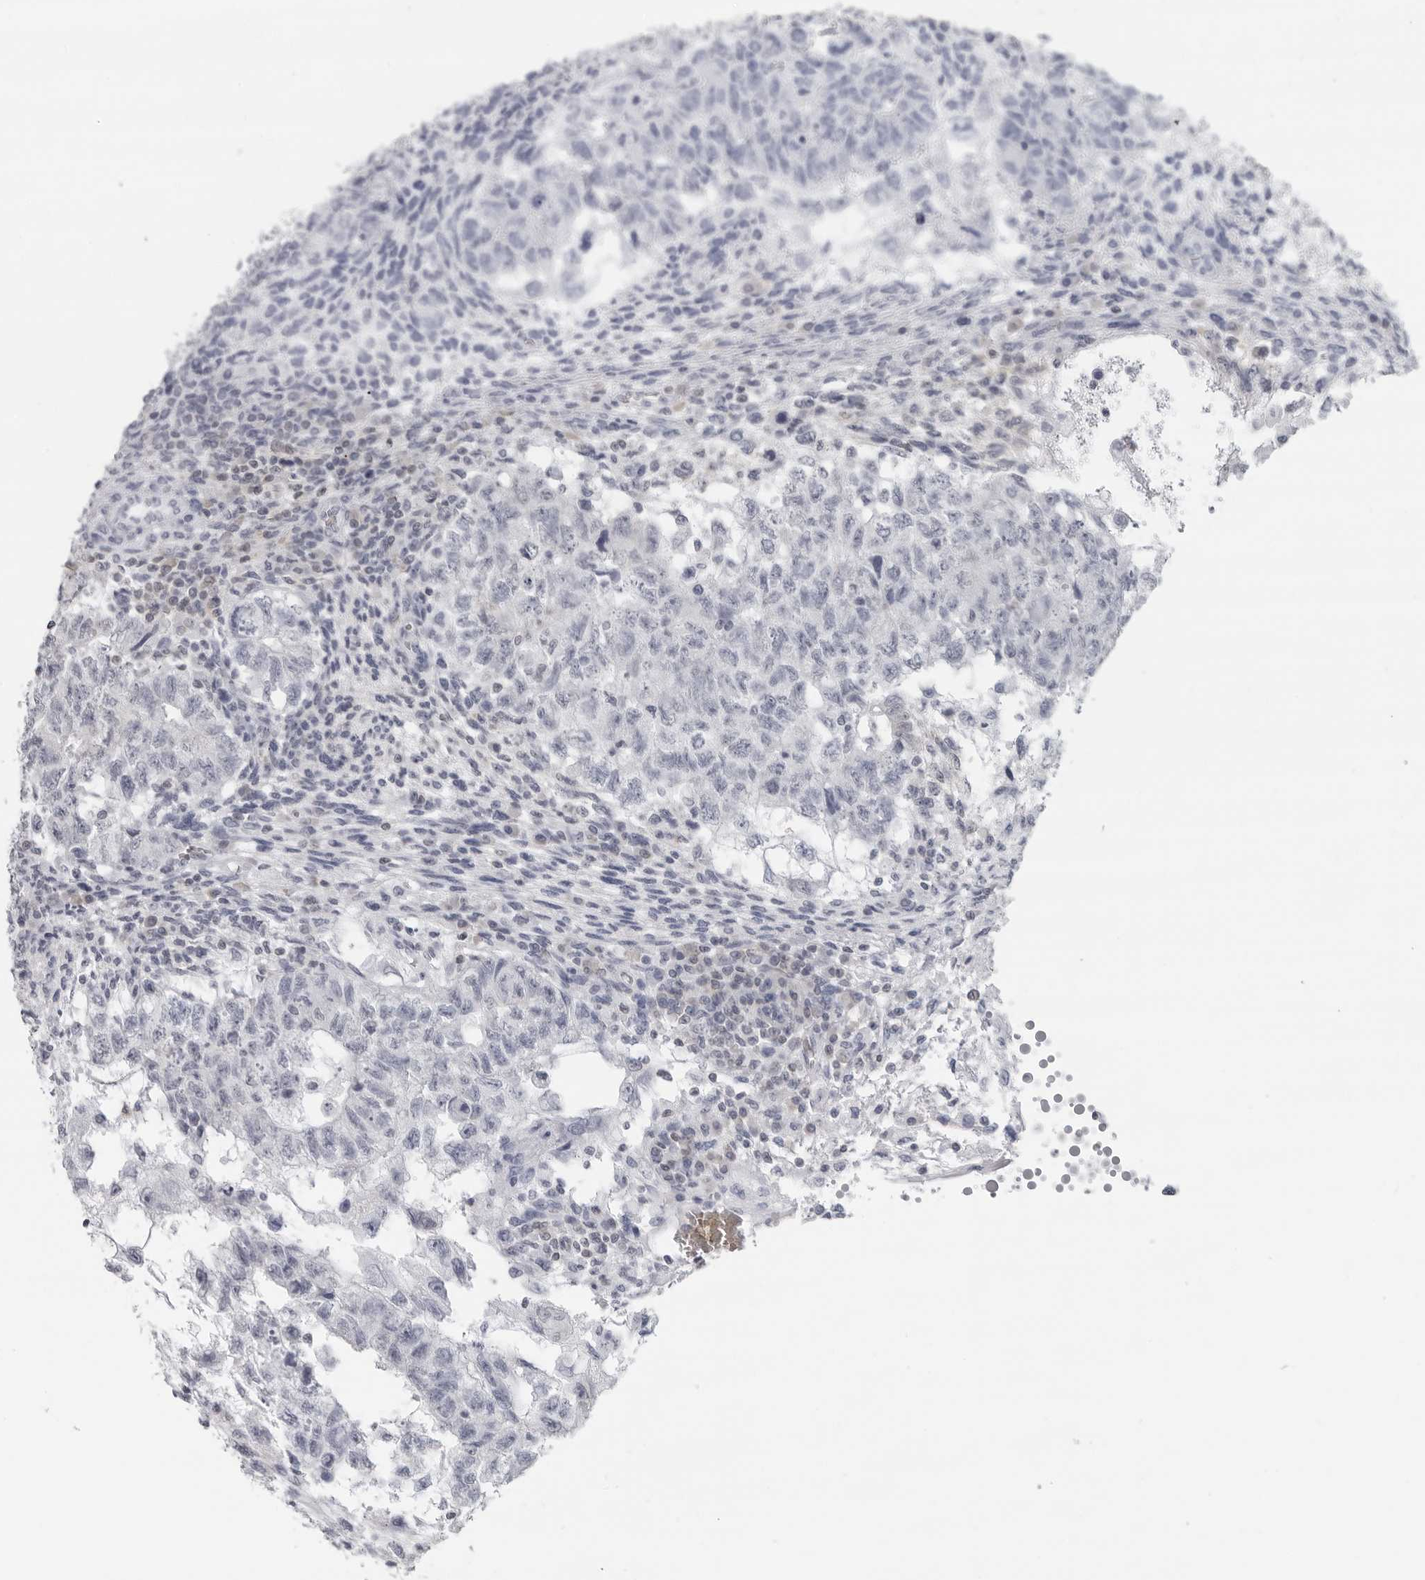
{"staining": {"intensity": "negative", "quantity": "none", "location": "none"}, "tissue": "testis cancer", "cell_type": "Tumor cells", "image_type": "cancer", "snomed": [{"axis": "morphology", "description": "Normal tissue, NOS"}, {"axis": "morphology", "description": "Carcinoma, Embryonal, NOS"}, {"axis": "topography", "description": "Testis"}], "caption": "Tumor cells show no significant staining in embryonal carcinoma (testis).", "gene": "EPB41", "patient": {"sex": "male", "age": 36}}